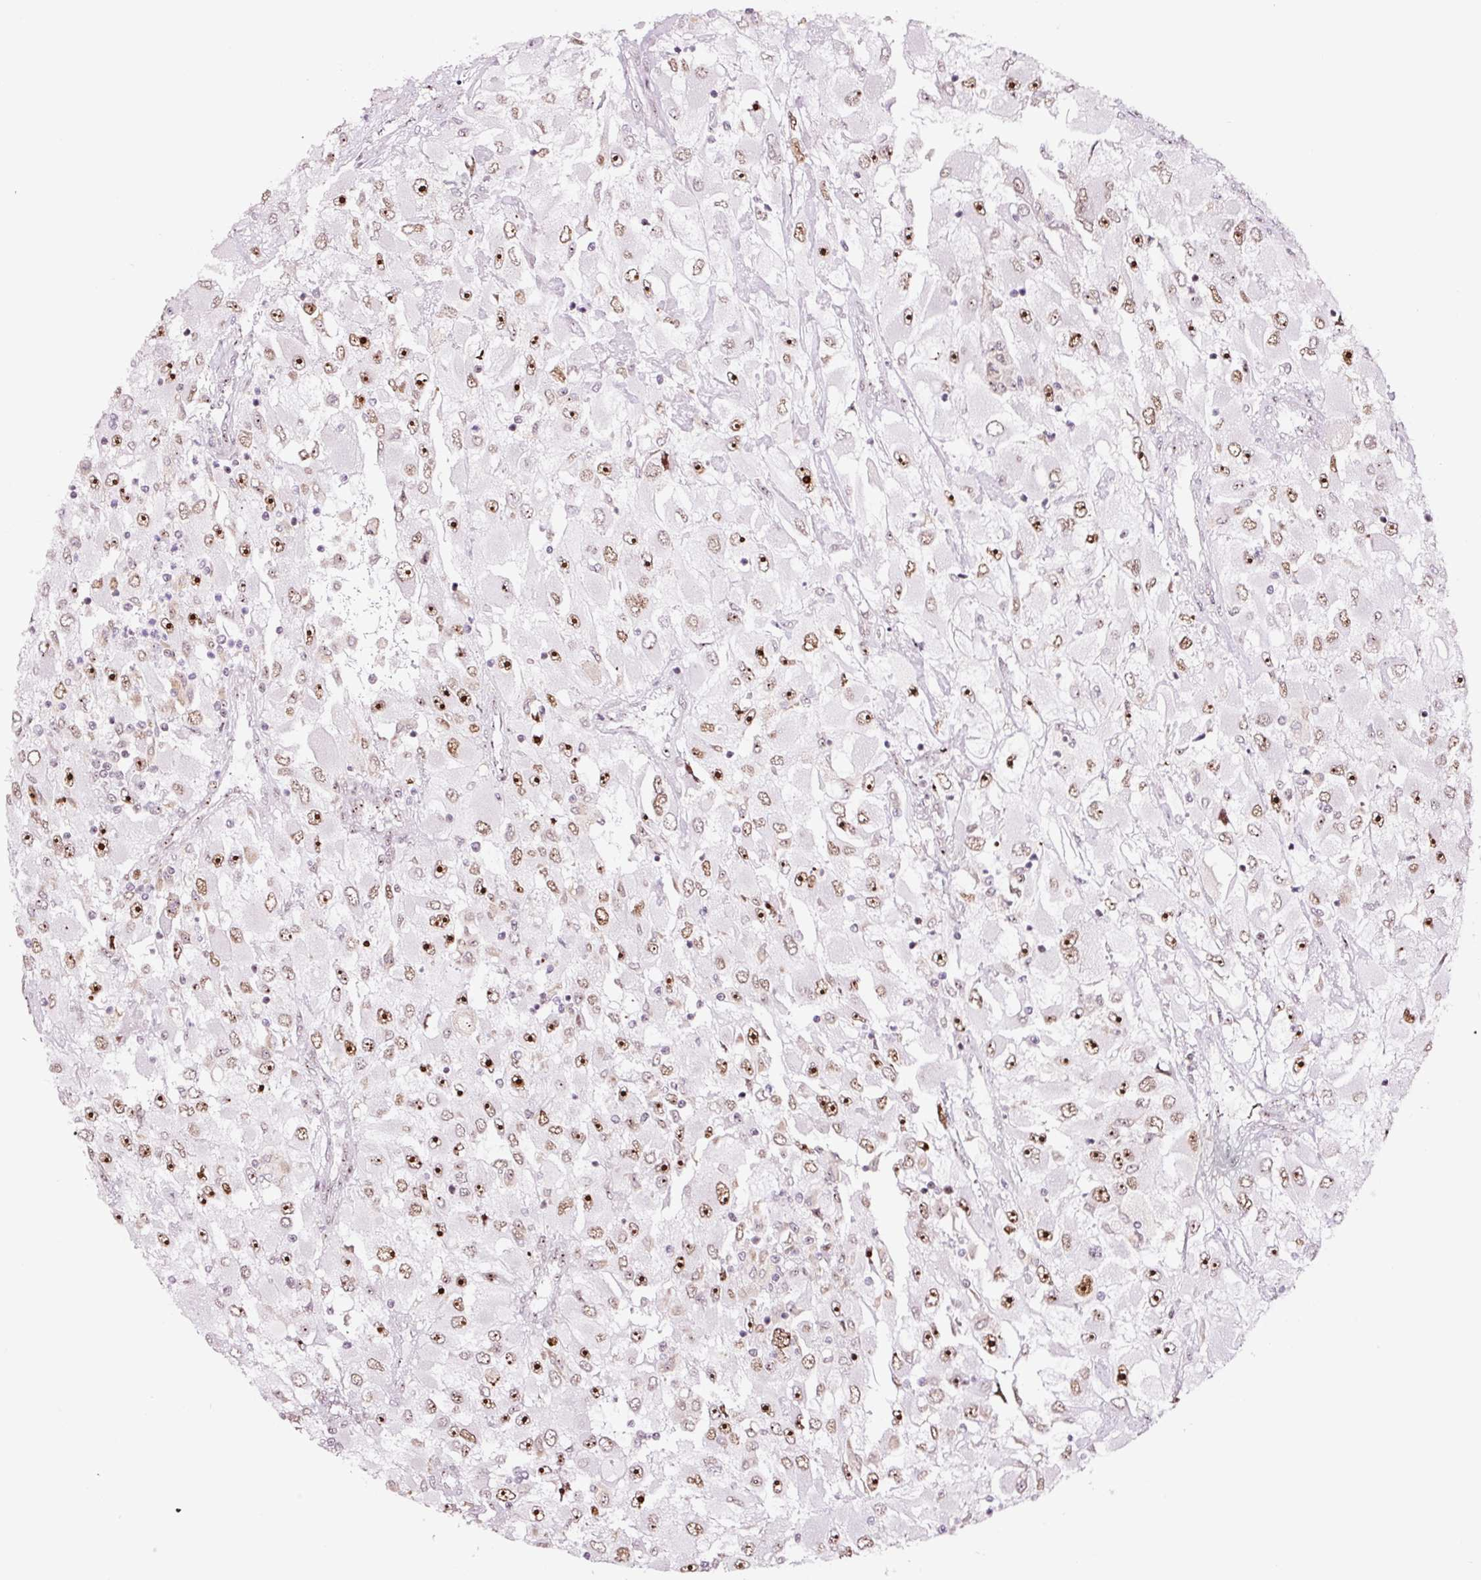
{"staining": {"intensity": "moderate", "quantity": ">75%", "location": "nuclear"}, "tissue": "renal cancer", "cell_type": "Tumor cells", "image_type": "cancer", "snomed": [{"axis": "morphology", "description": "Adenocarcinoma, NOS"}, {"axis": "topography", "description": "Kidney"}], "caption": "Immunohistochemical staining of renal cancer displays medium levels of moderate nuclear protein positivity in about >75% of tumor cells. (DAB (3,3'-diaminobenzidine) = brown stain, brightfield microscopy at high magnification).", "gene": "GNL3", "patient": {"sex": "female", "age": 52}}